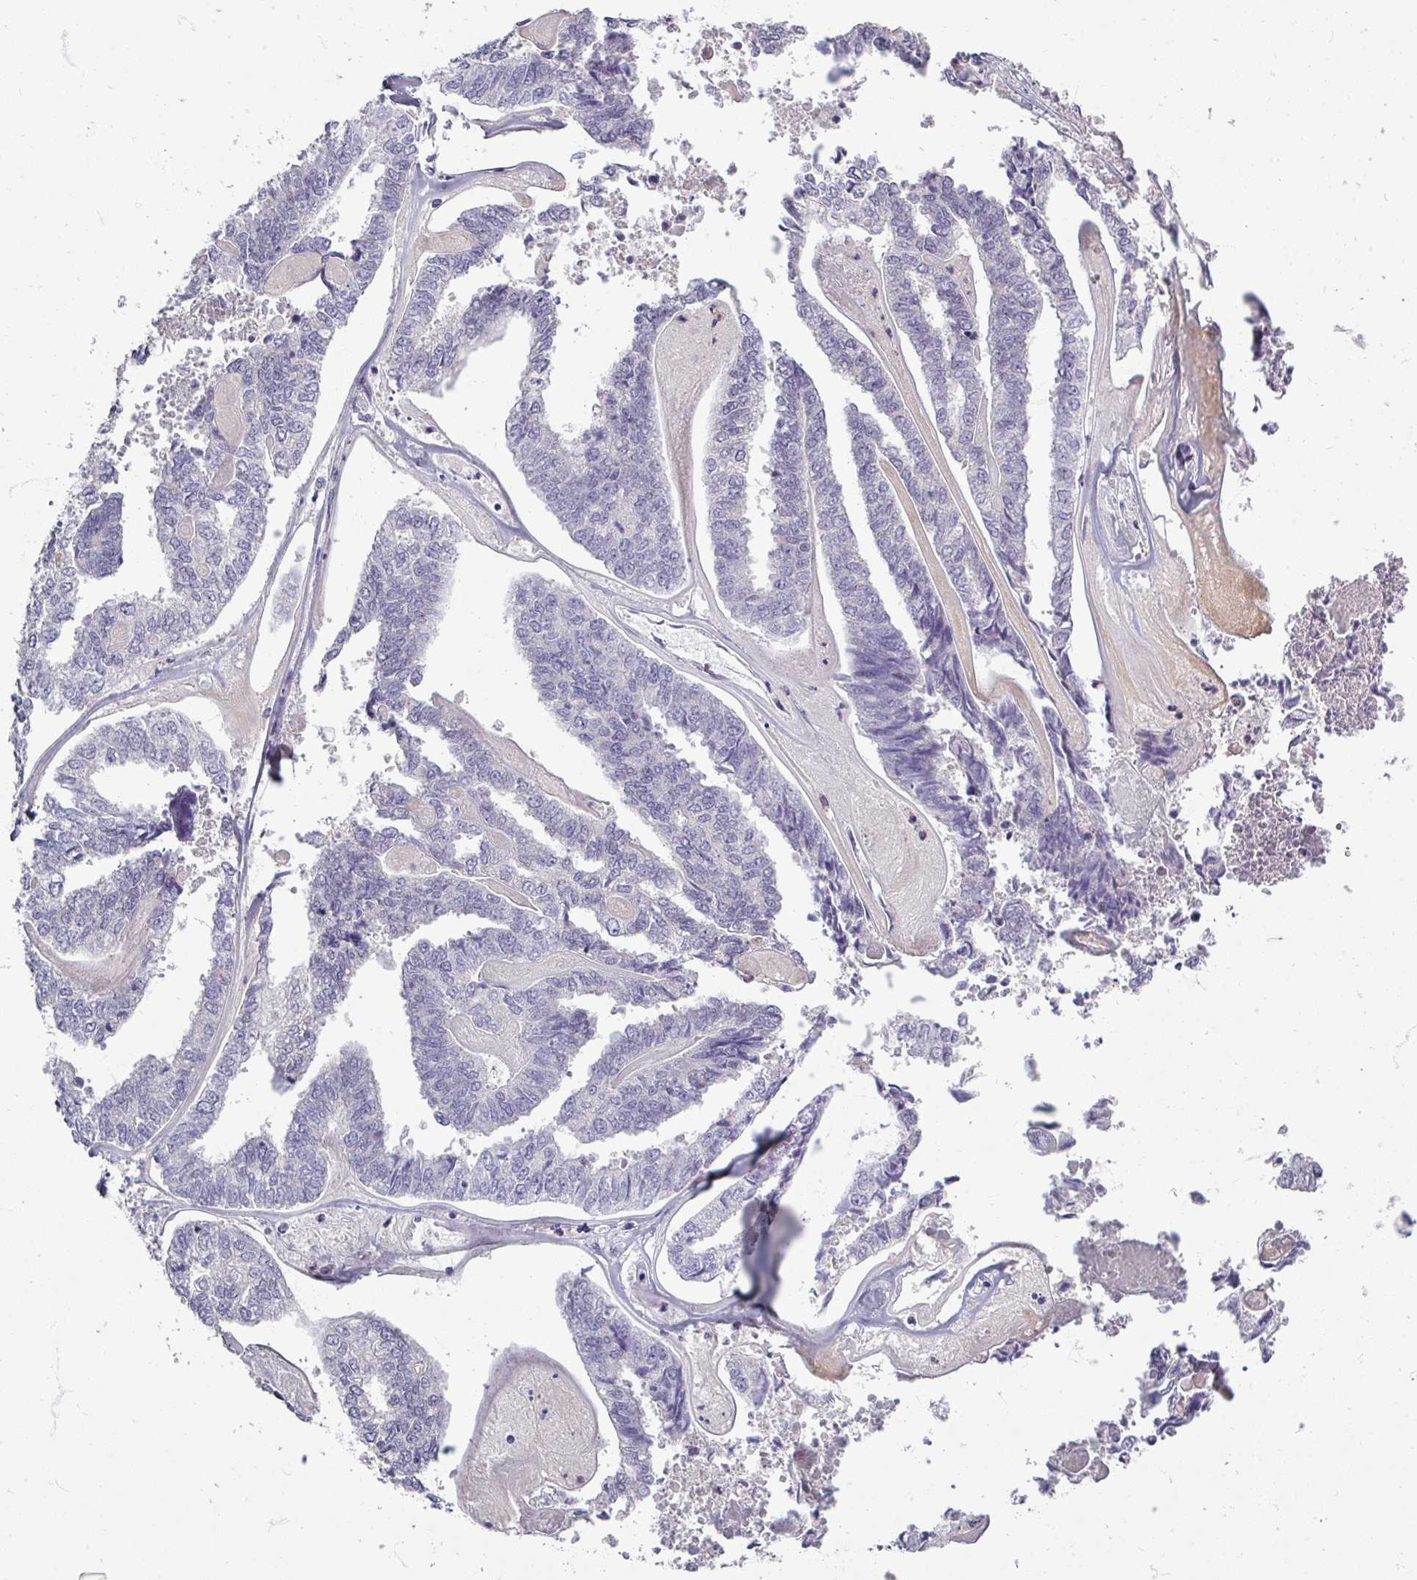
{"staining": {"intensity": "negative", "quantity": "none", "location": "none"}, "tissue": "endometrial cancer", "cell_type": "Tumor cells", "image_type": "cancer", "snomed": [{"axis": "morphology", "description": "Adenocarcinoma, NOS"}, {"axis": "topography", "description": "Endometrium"}], "caption": "A histopathology image of human endometrial cancer (adenocarcinoma) is negative for staining in tumor cells.", "gene": "ZNF878", "patient": {"sex": "female", "age": 73}}